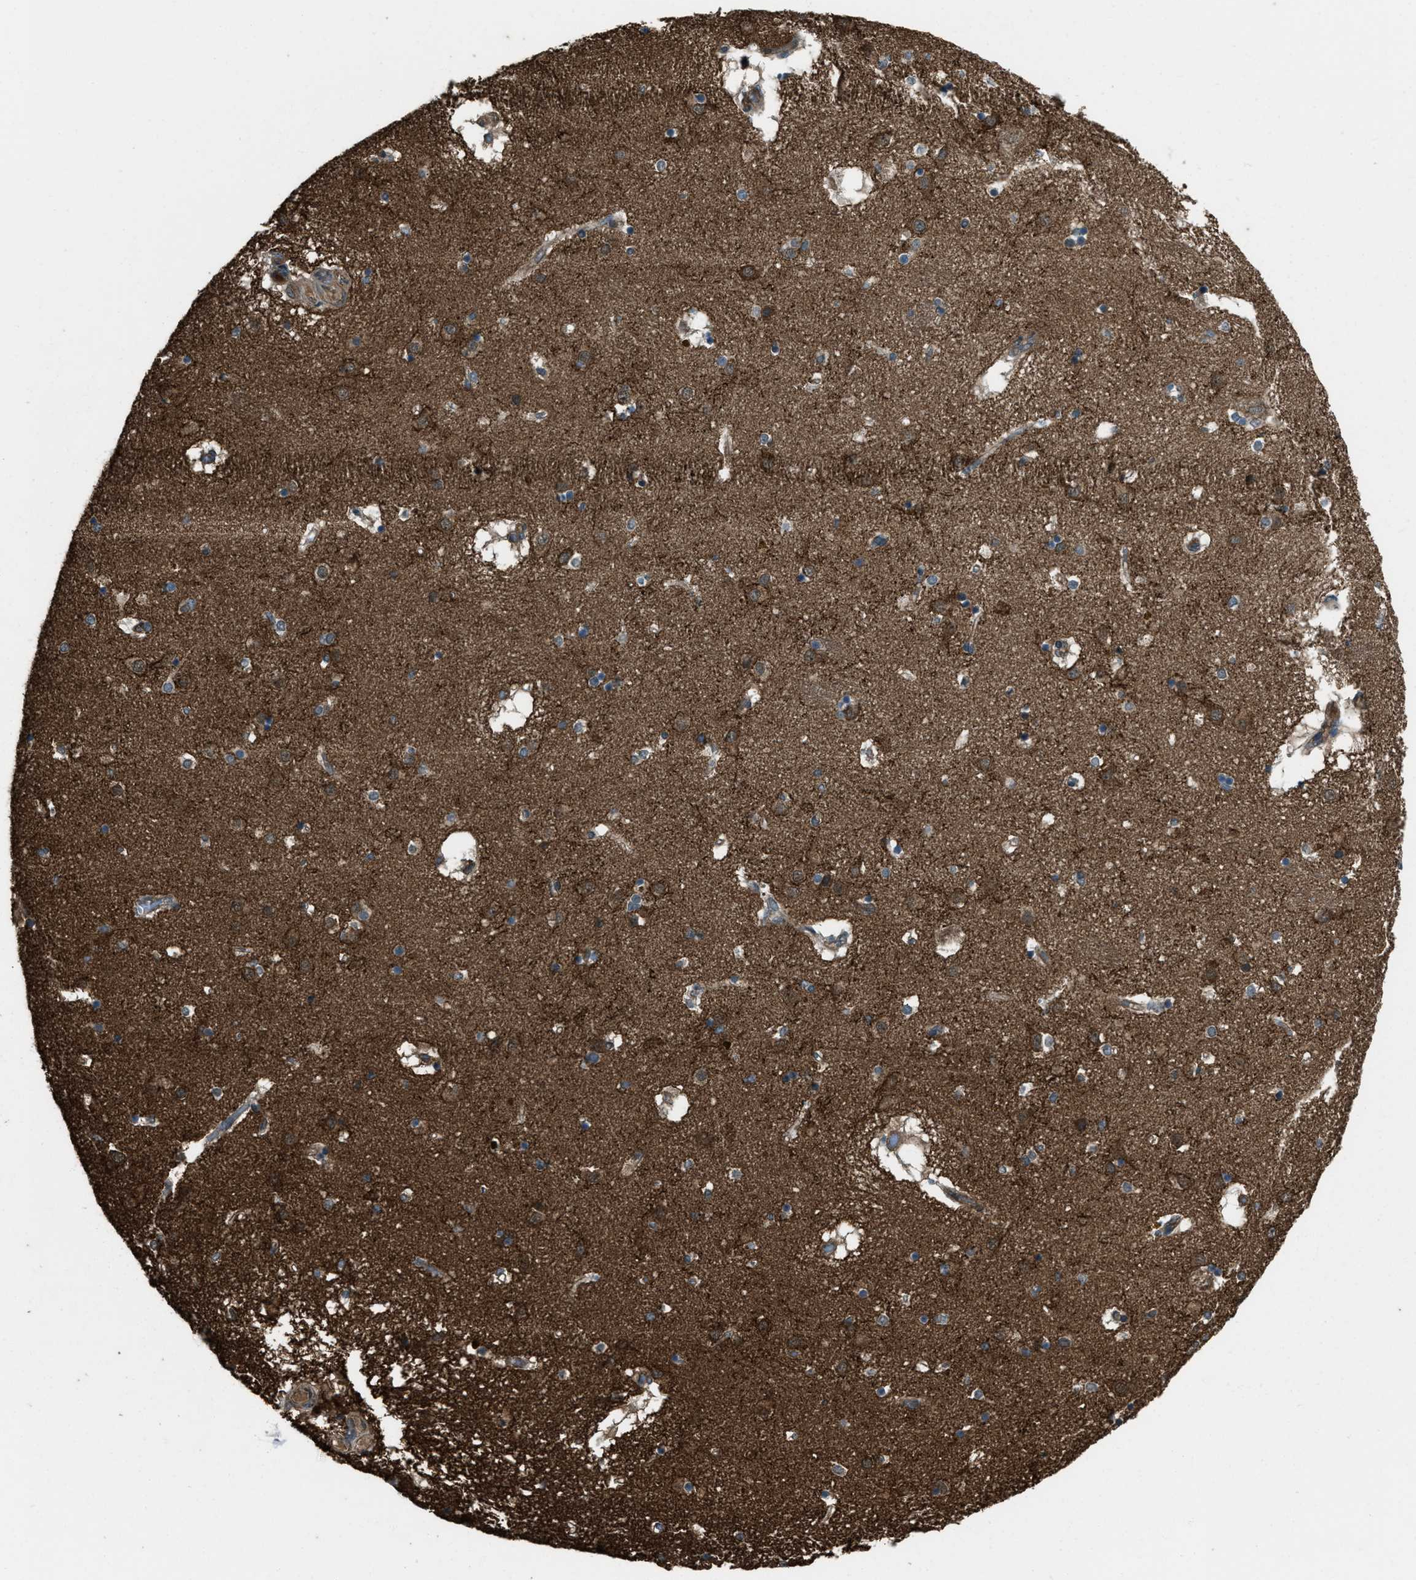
{"staining": {"intensity": "moderate", "quantity": "25%-75%", "location": "cytoplasmic/membranous"}, "tissue": "caudate", "cell_type": "Glial cells", "image_type": "normal", "snomed": [{"axis": "morphology", "description": "Normal tissue, NOS"}, {"axis": "topography", "description": "Lateral ventricle wall"}], "caption": "Immunohistochemistry (IHC) image of benign caudate: caudate stained using immunohistochemistry reveals medium levels of moderate protein expression localized specifically in the cytoplasmic/membranous of glial cells, appearing as a cytoplasmic/membranous brown color.", "gene": "SVIL", "patient": {"sex": "male", "age": 70}}